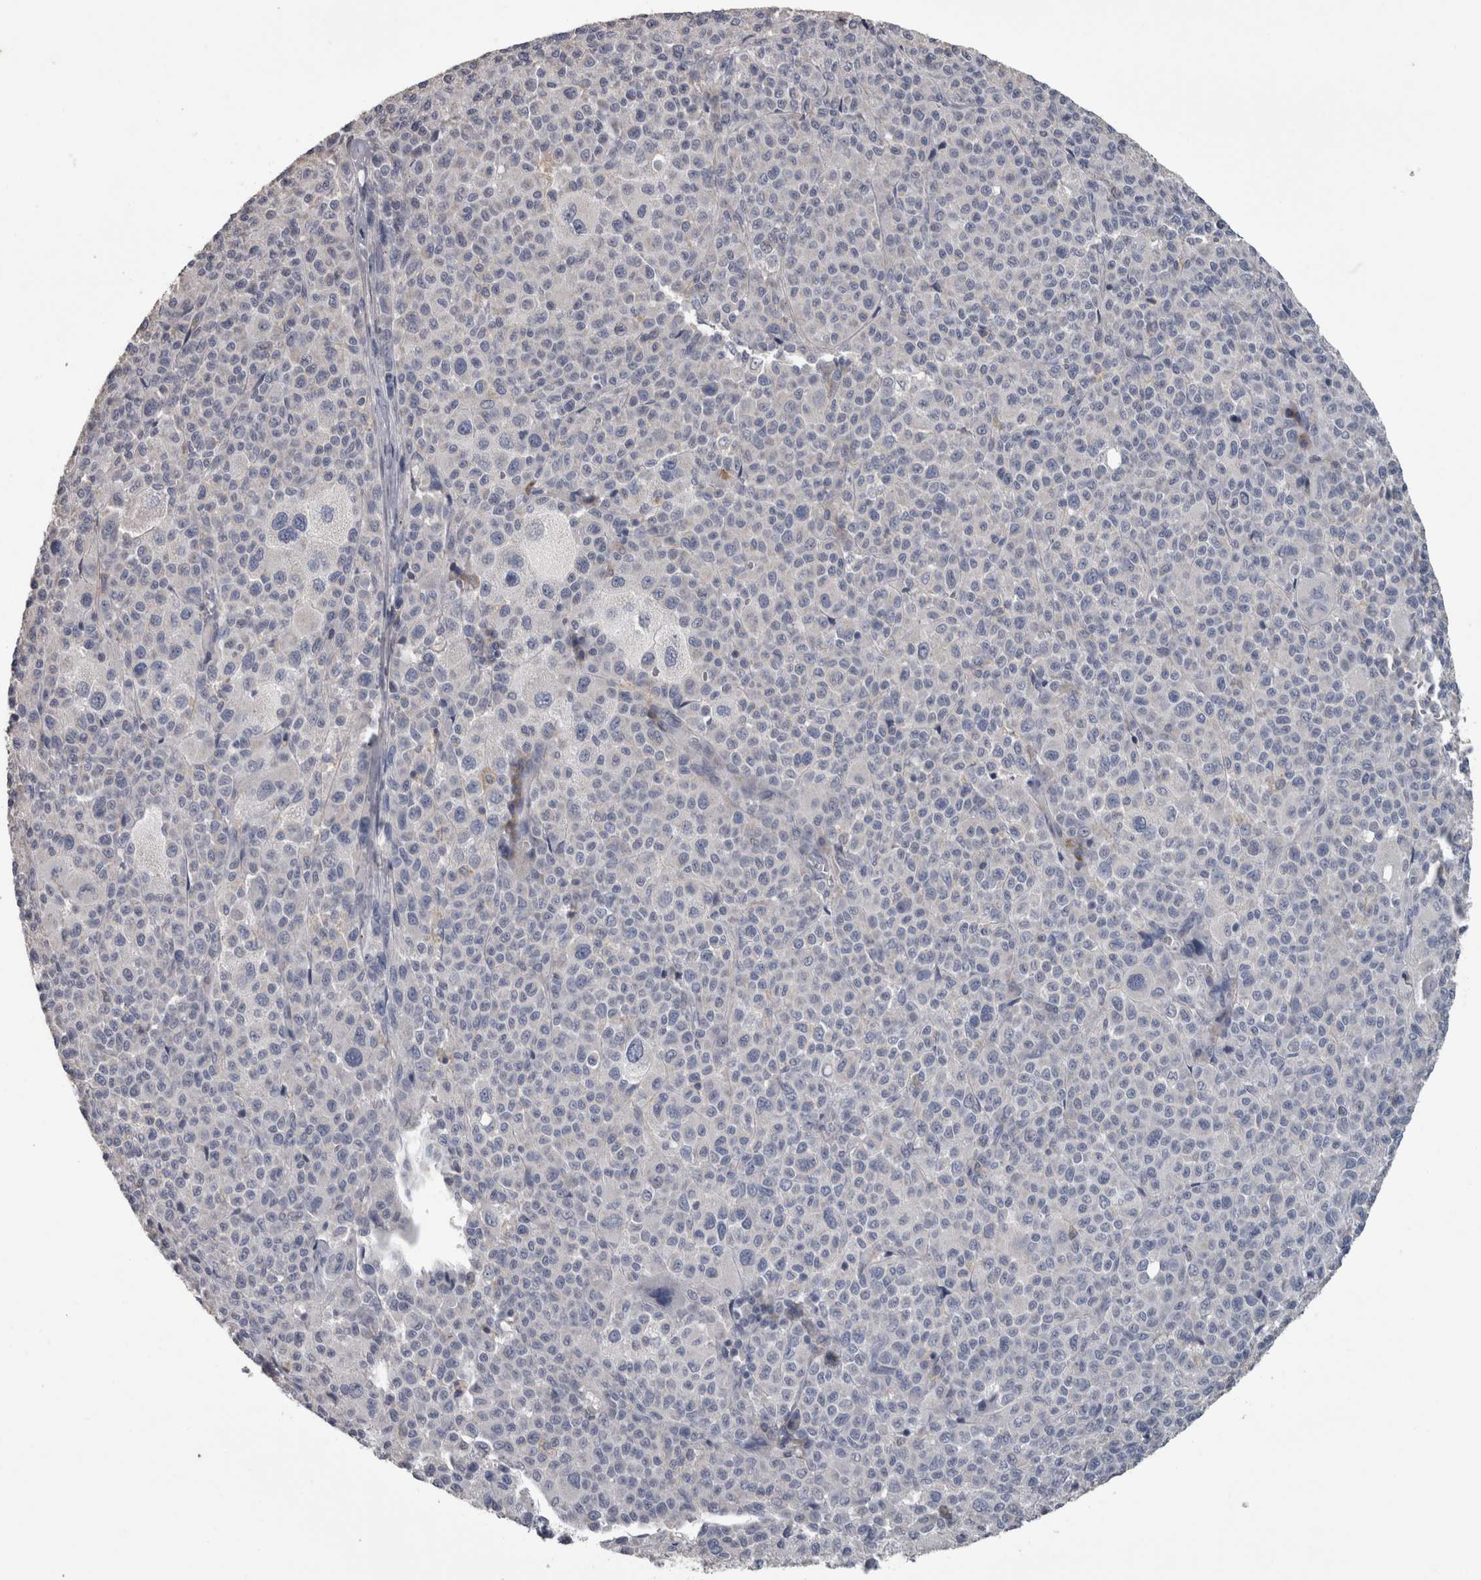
{"staining": {"intensity": "negative", "quantity": "none", "location": "none"}, "tissue": "melanoma", "cell_type": "Tumor cells", "image_type": "cancer", "snomed": [{"axis": "morphology", "description": "Malignant melanoma, Metastatic site"}, {"axis": "topography", "description": "Skin"}], "caption": "Human malignant melanoma (metastatic site) stained for a protein using immunohistochemistry (IHC) reveals no positivity in tumor cells.", "gene": "EFEMP2", "patient": {"sex": "female", "age": 74}}